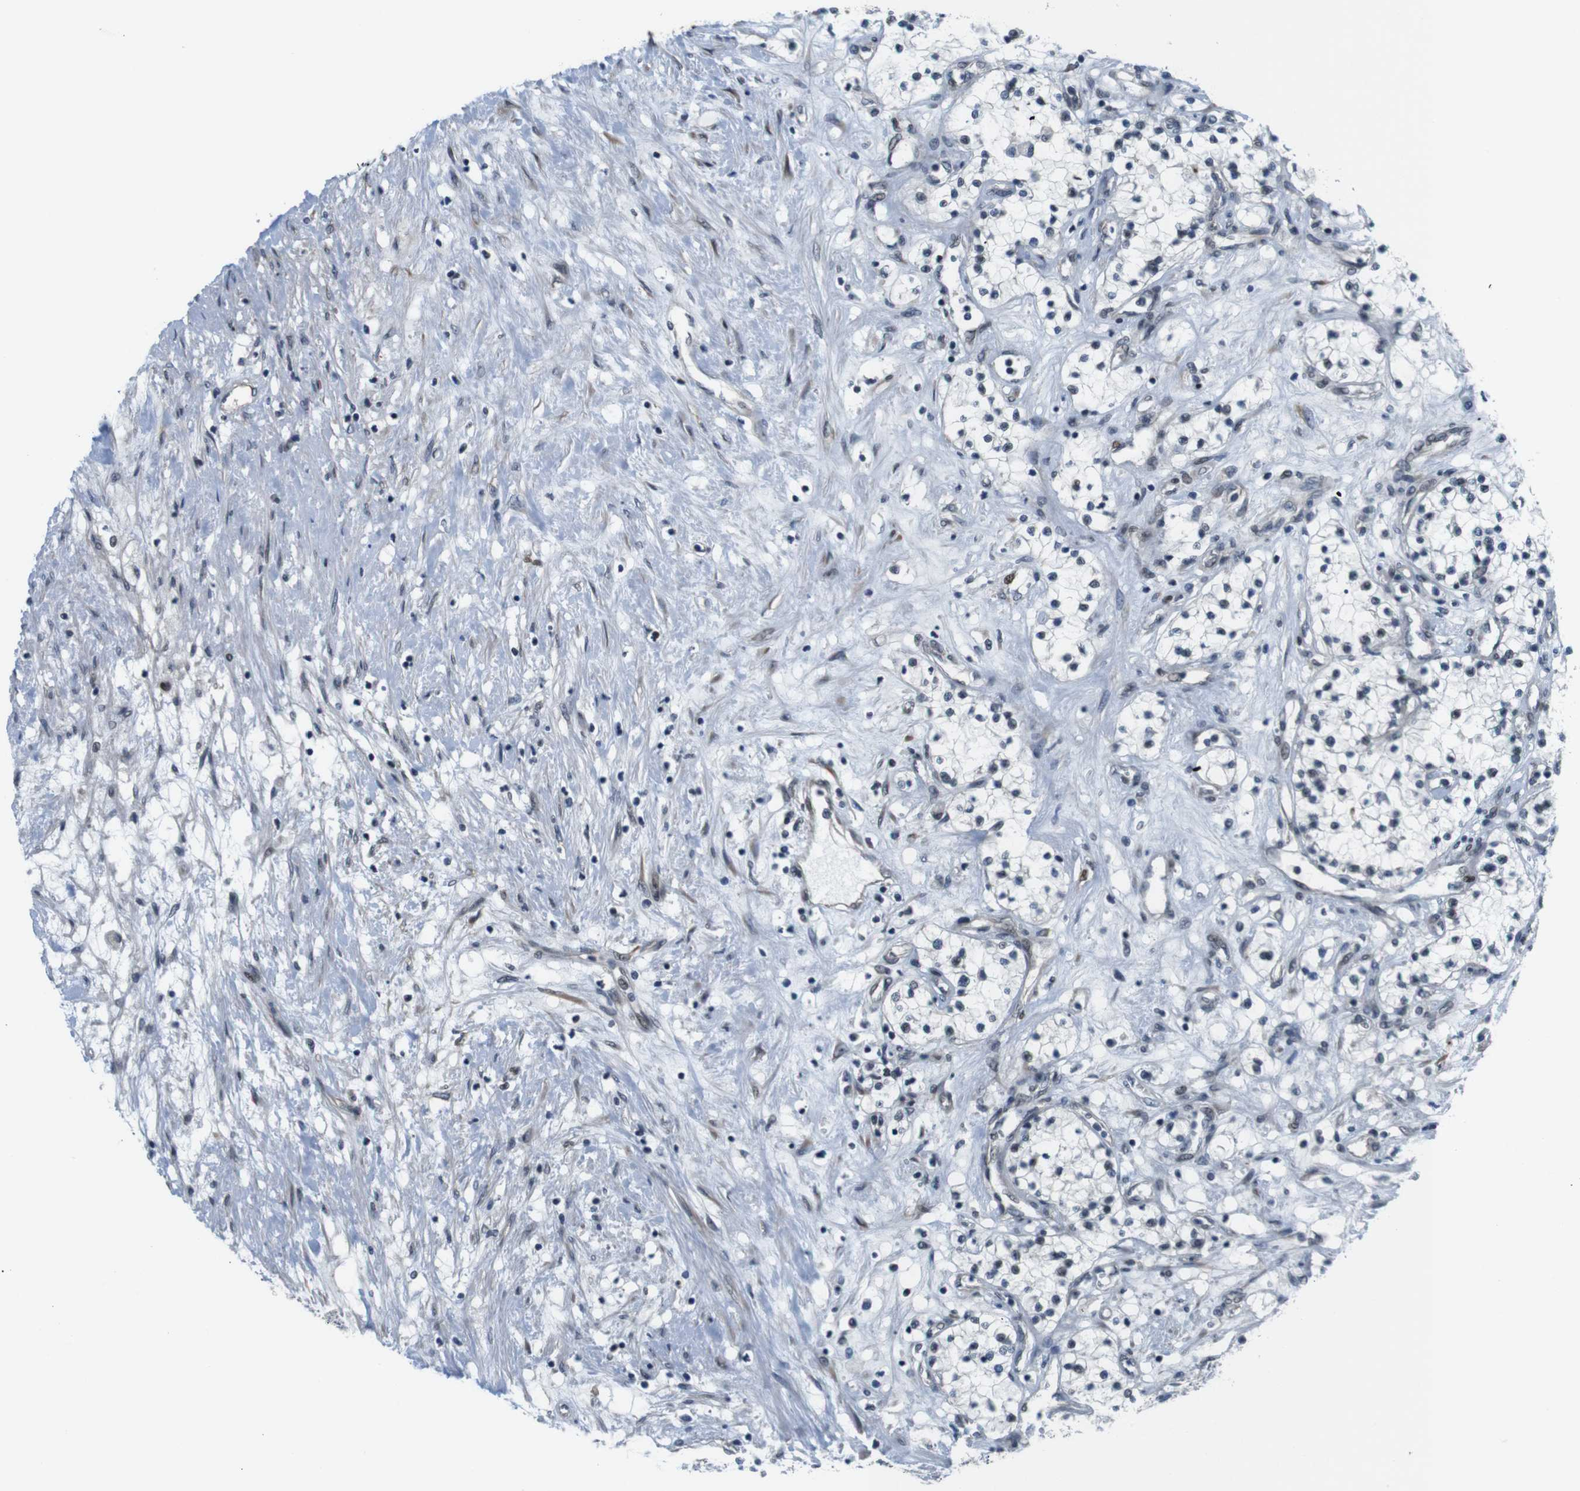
{"staining": {"intensity": "negative", "quantity": "none", "location": "none"}, "tissue": "renal cancer", "cell_type": "Tumor cells", "image_type": "cancer", "snomed": [{"axis": "morphology", "description": "Adenocarcinoma, NOS"}, {"axis": "topography", "description": "Kidney"}], "caption": "DAB (3,3'-diaminobenzidine) immunohistochemical staining of human renal cancer shows no significant positivity in tumor cells.", "gene": "SMCO2", "patient": {"sex": "male", "age": 68}}